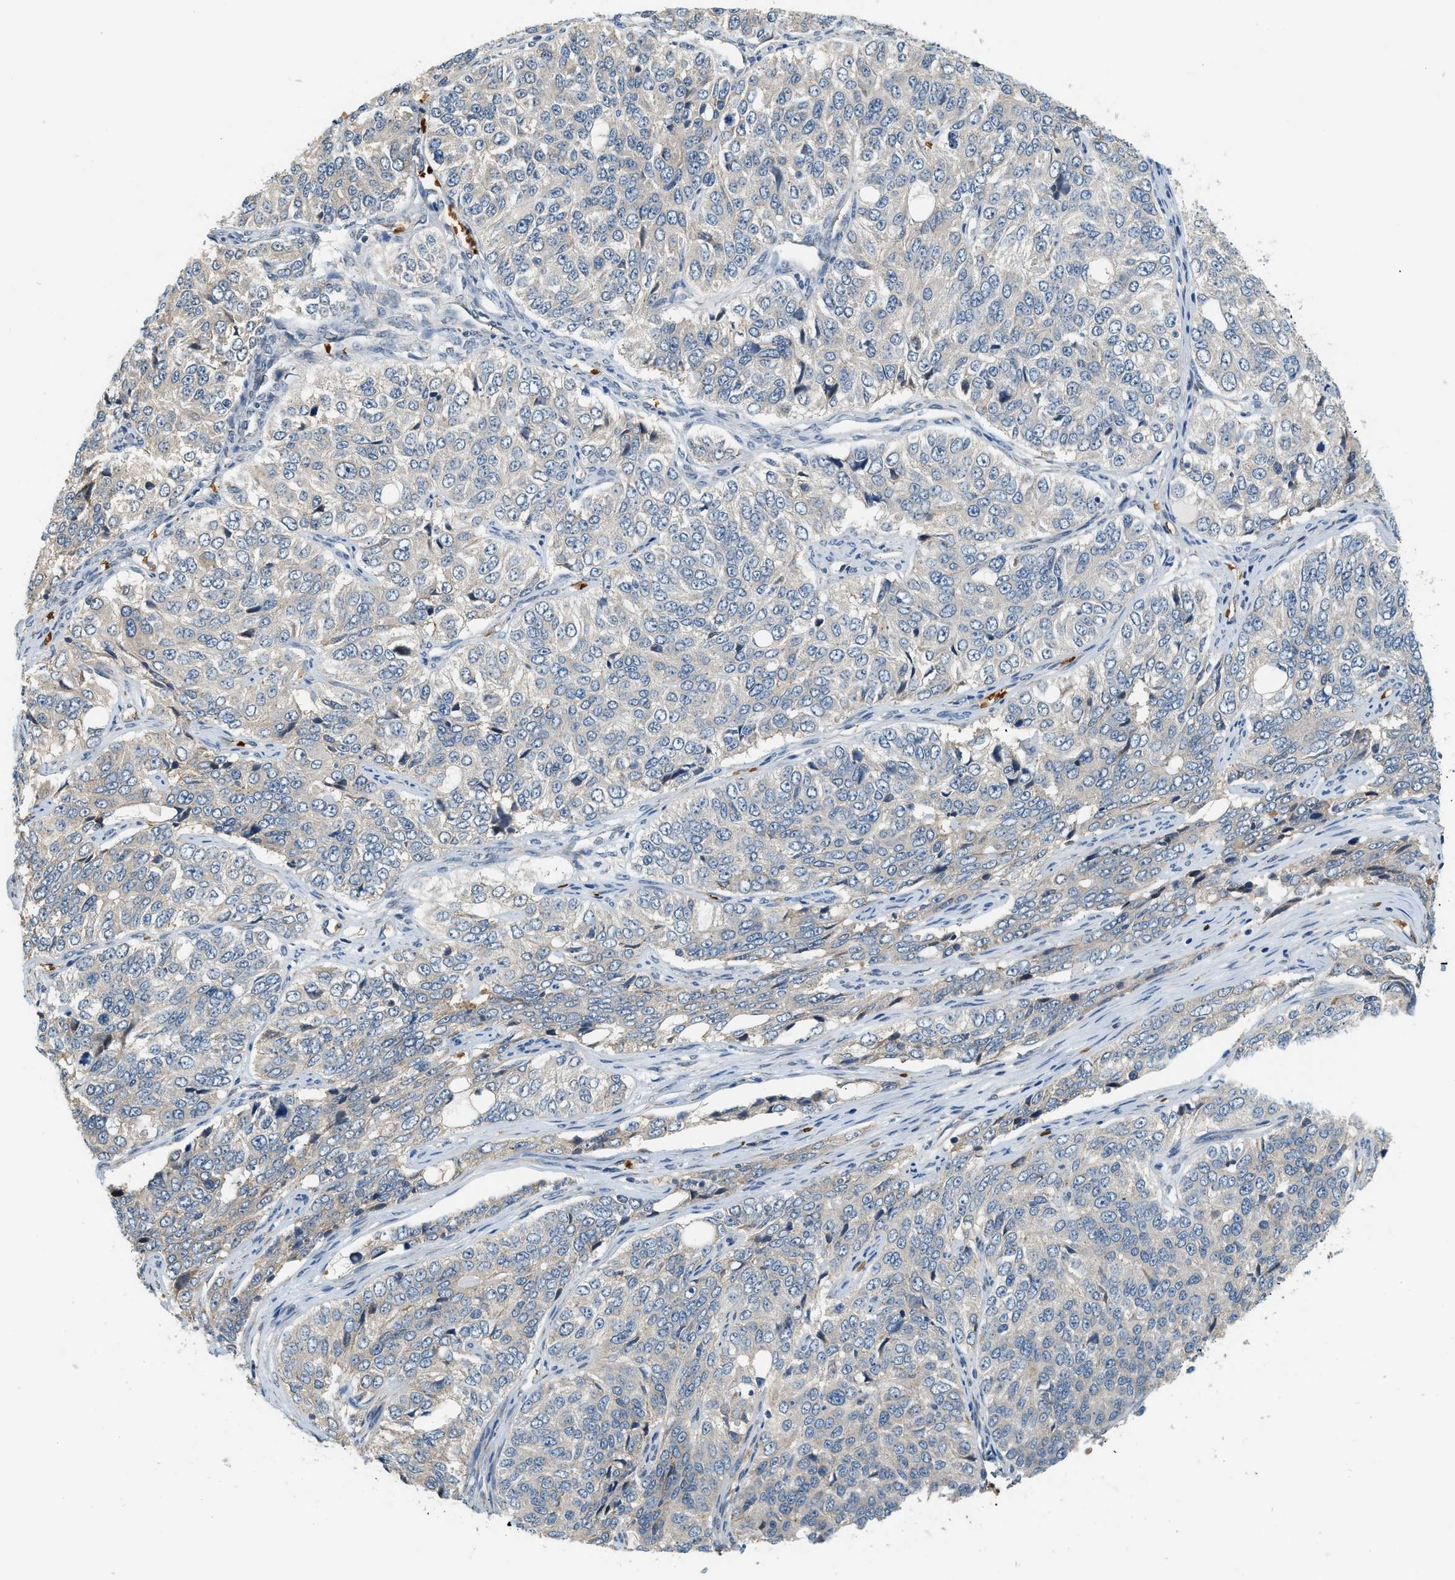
{"staining": {"intensity": "negative", "quantity": "none", "location": "none"}, "tissue": "ovarian cancer", "cell_type": "Tumor cells", "image_type": "cancer", "snomed": [{"axis": "morphology", "description": "Carcinoma, endometroid"}, {"axis": "topography", "description": "Ovary"}], "caption": "Tumor cells are negative for brown protein staining in endometroid carcinoma (ovarian).", "gene": "CYTH2", "patient": {"sex": "female", "age": 51}}